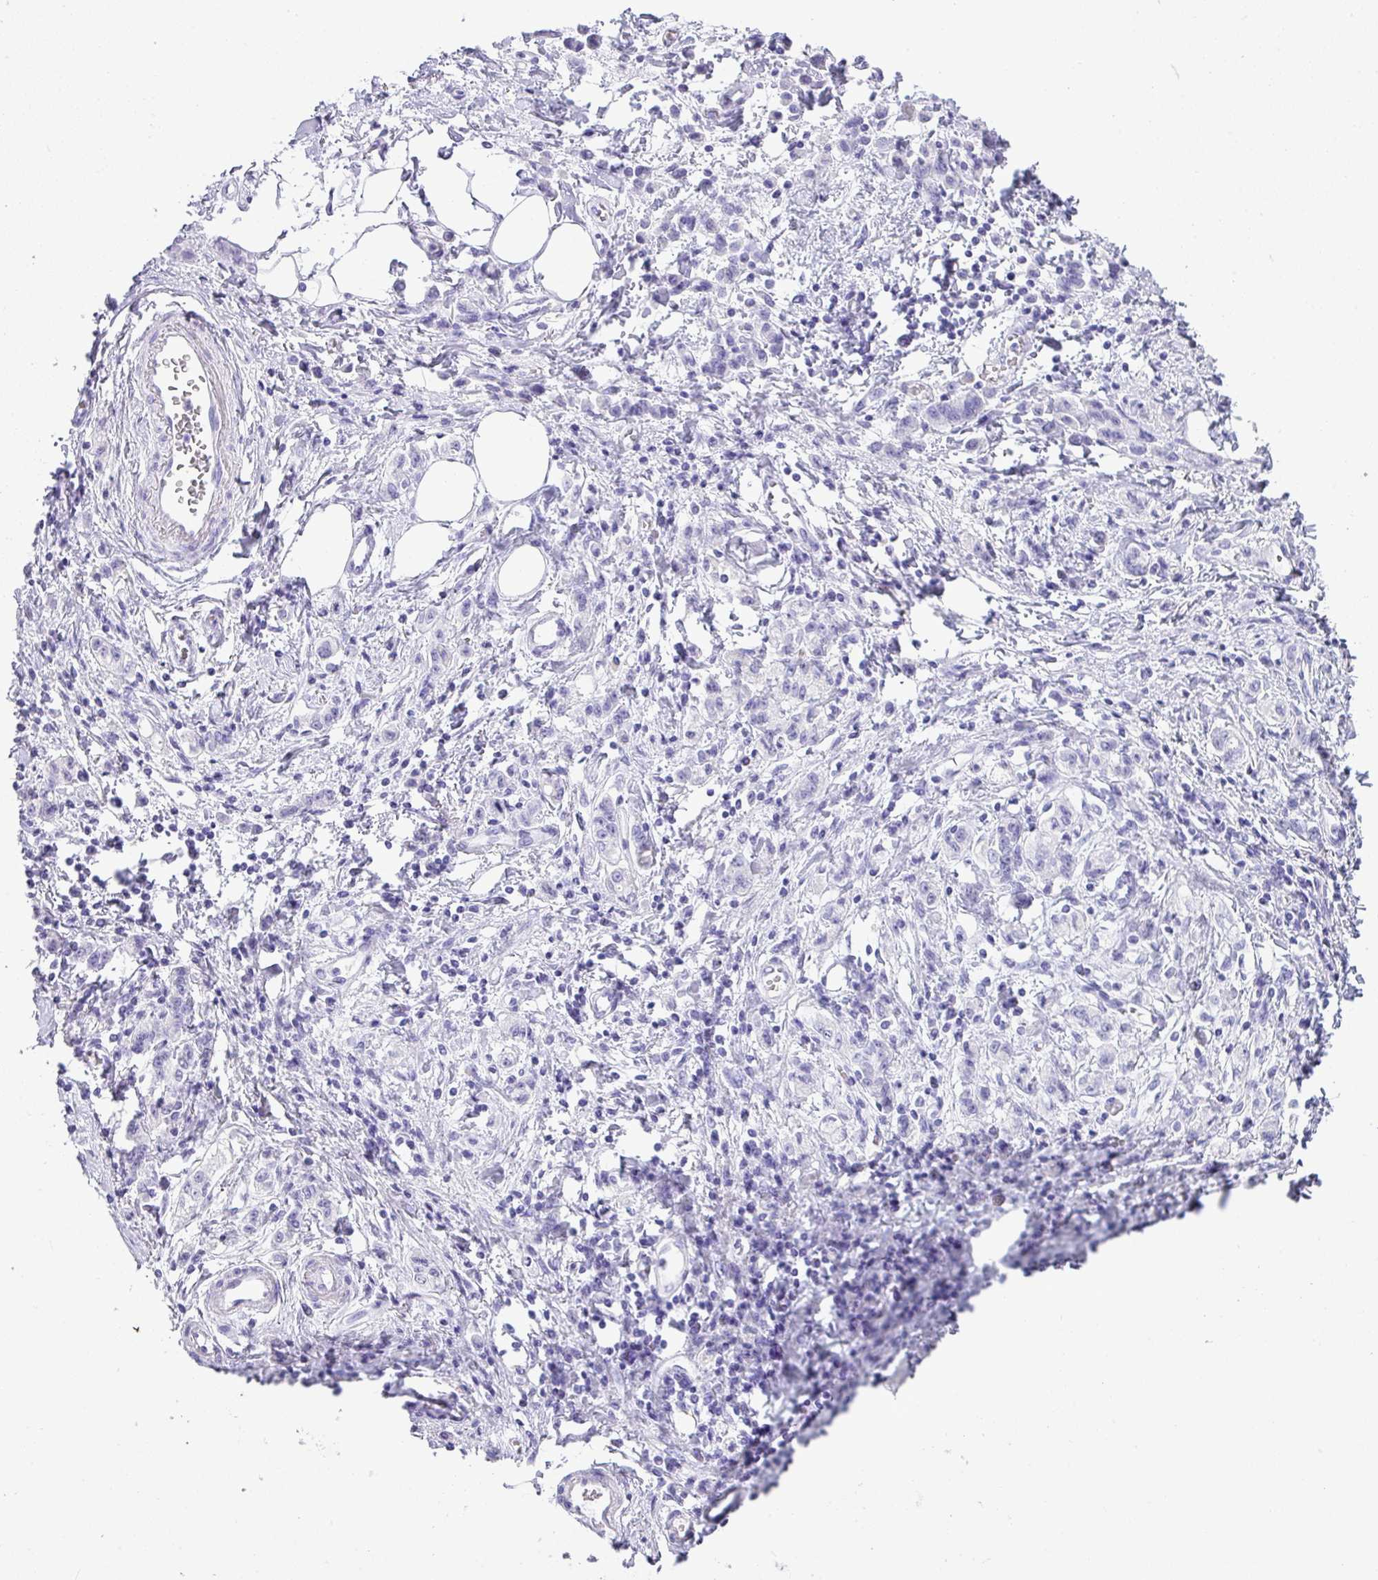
{"staining": {"intensity": "negative", "quantity": "none", "location": "none"}, "tissue": "stomach cancer", "cell_type": "Tumor cells", "image_type": "cancer", "snomed": [{"axis": "morphology", "description": "Adenocarcinoma, NOS"}, {"axis": "topography", "description": "Stomach"}], "caption": "IHC micrograph of neoplastic tissue: human stomach cancer stained with DAB (3,3'-diaminobenzidine) reveals no significant protein expression in tumor cells. (DAB immunohistochemistry (IHC), high magnification).", "gene": "TNP1", "patient": {"sex": "male", "age": 77}}